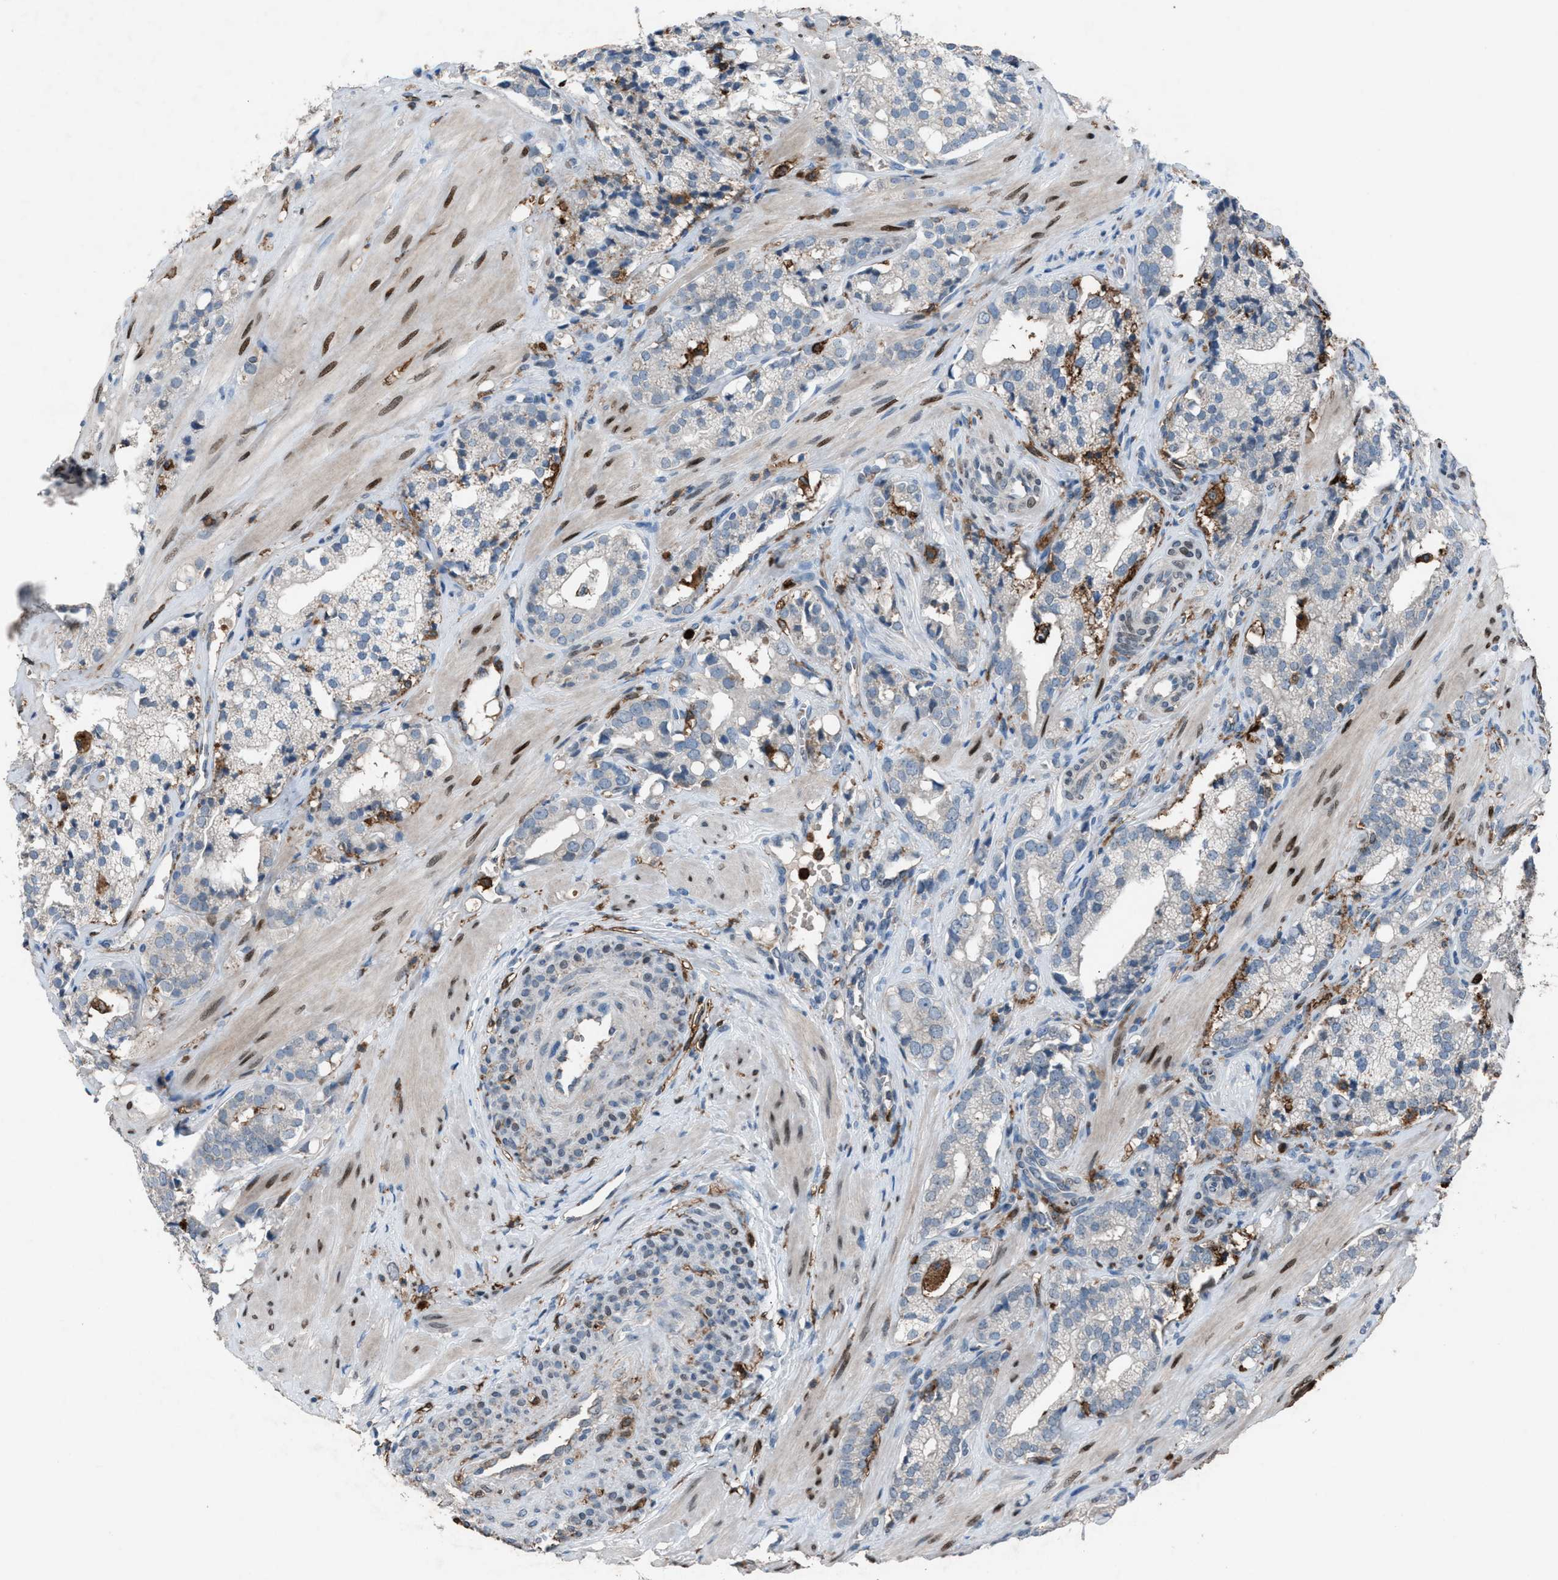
{"staining": {"intensity": "negative", "quantity": "none", "location": "none"}, "tissue": "prostate cancer", "cell_type": "Tumor cells", "image_type": "cancer", "snomed": [{"axis": "morphology", "description": "Adenocarcinoma, High grade"}, {"axis": "topography", "description": "Prostate"}], "caption": "Human adenocarcinoma (high-grade) (prostate) stained for a protein using immunohistochemistry reveals no expression in tumor cells.", "gene": "FCER1G", "patient": {"sex": "male", "age": 52}}